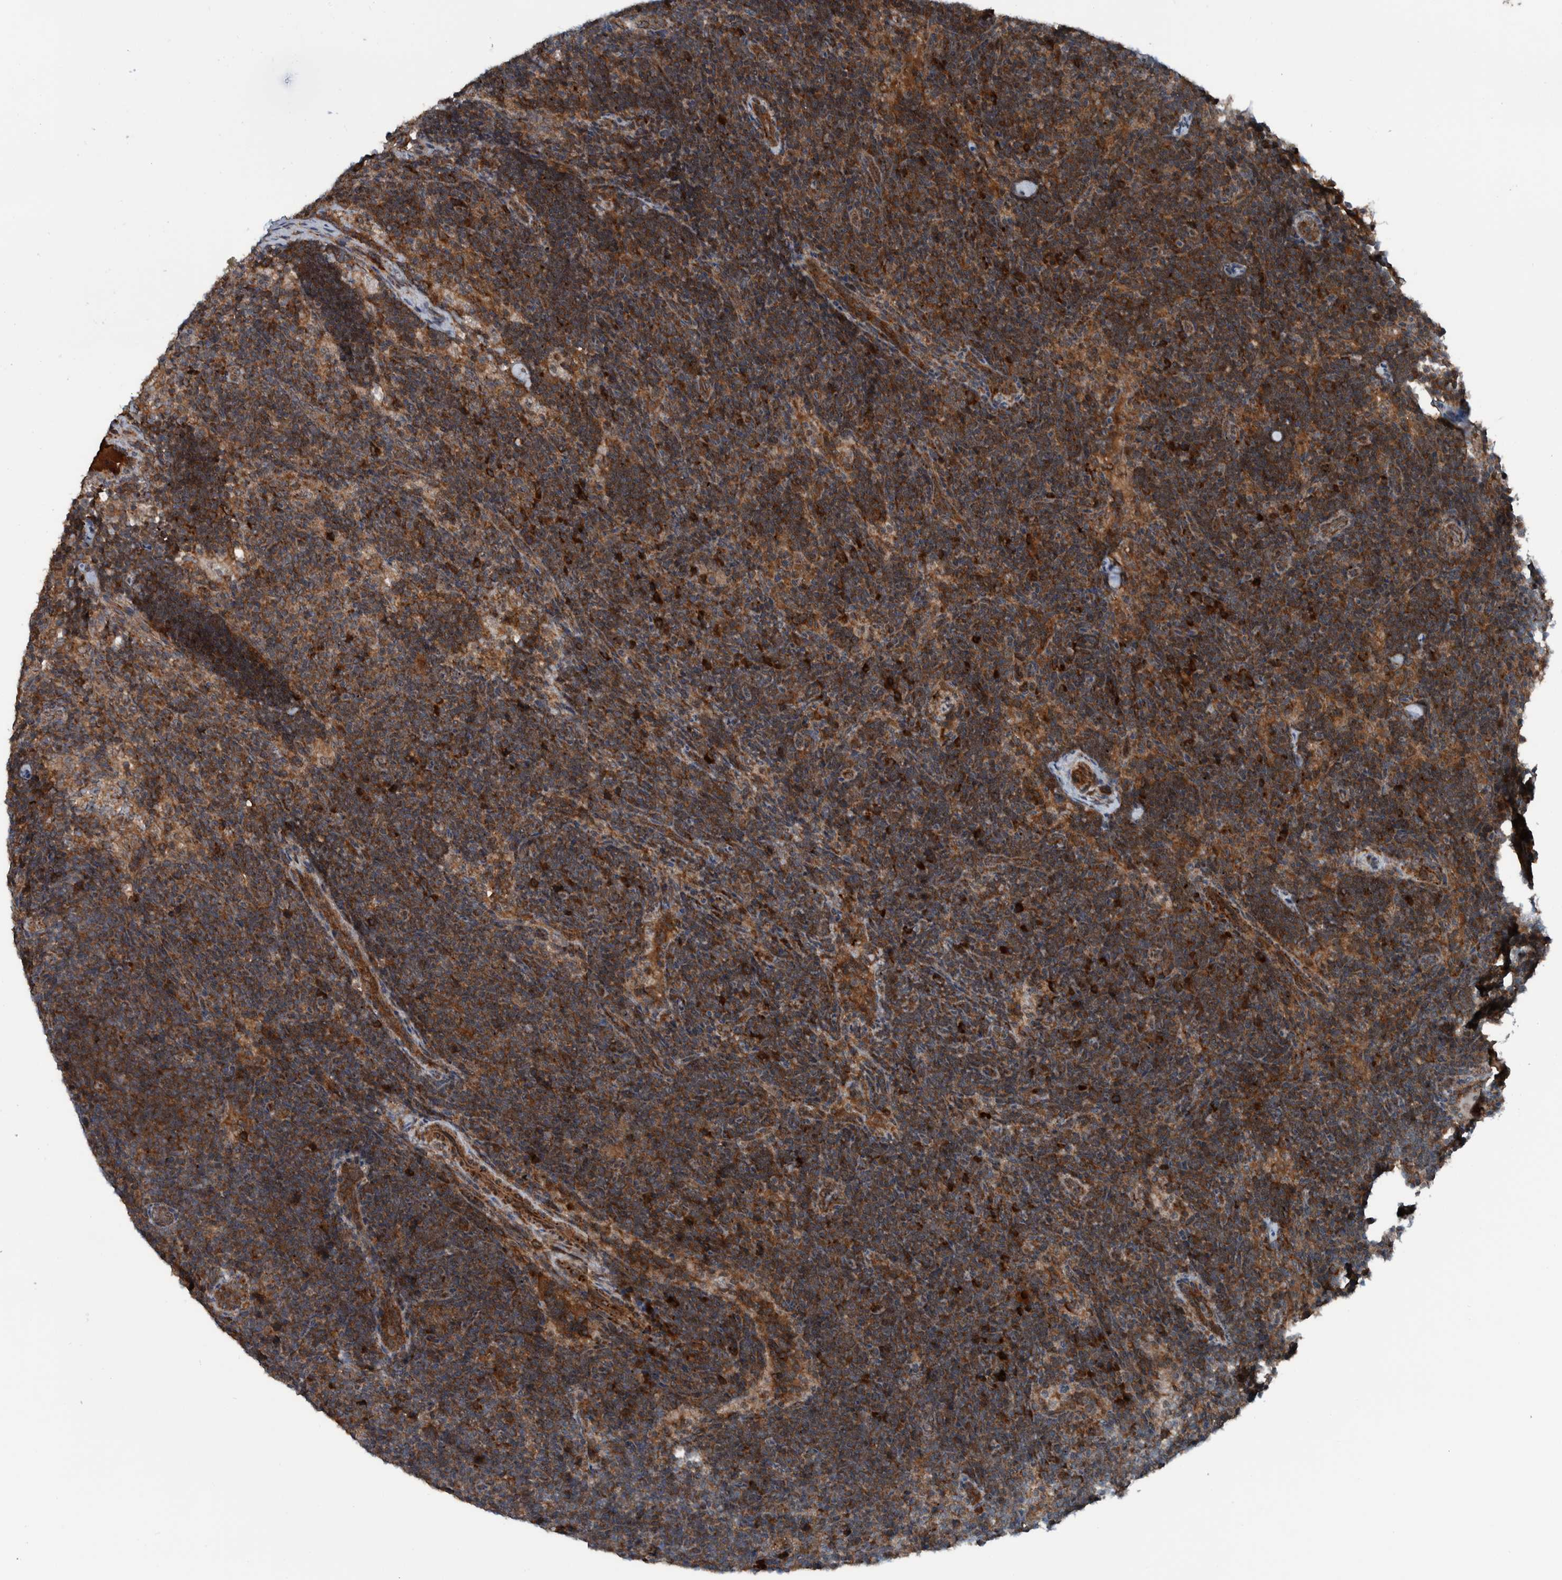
{"staining": {"intensity": "moderate", "quantity": ">75%", "location": "cytoplasmic/membranous"}, "tissue": "lymph node", "cell_type": "Germinal center cells", "image_type": "normal", "snomed": [{"axis": "morphology", "description": "Normal tissue, NOS"}, {"axis": "topography", "description": "Lymph node"}], "caption": "High-magnification brightfield microscopy of benign lymph node stained with DAB (3,3'-diaminobenzidine) (brown) and counterstained with hematoxylin (blue). germinal center cells exhibit moderate cytoplasmic/membranous expression is identified in approximately>75% of cells.", "gene": "CUEDC1", "patient": {"sex": "female", "age": 22}}